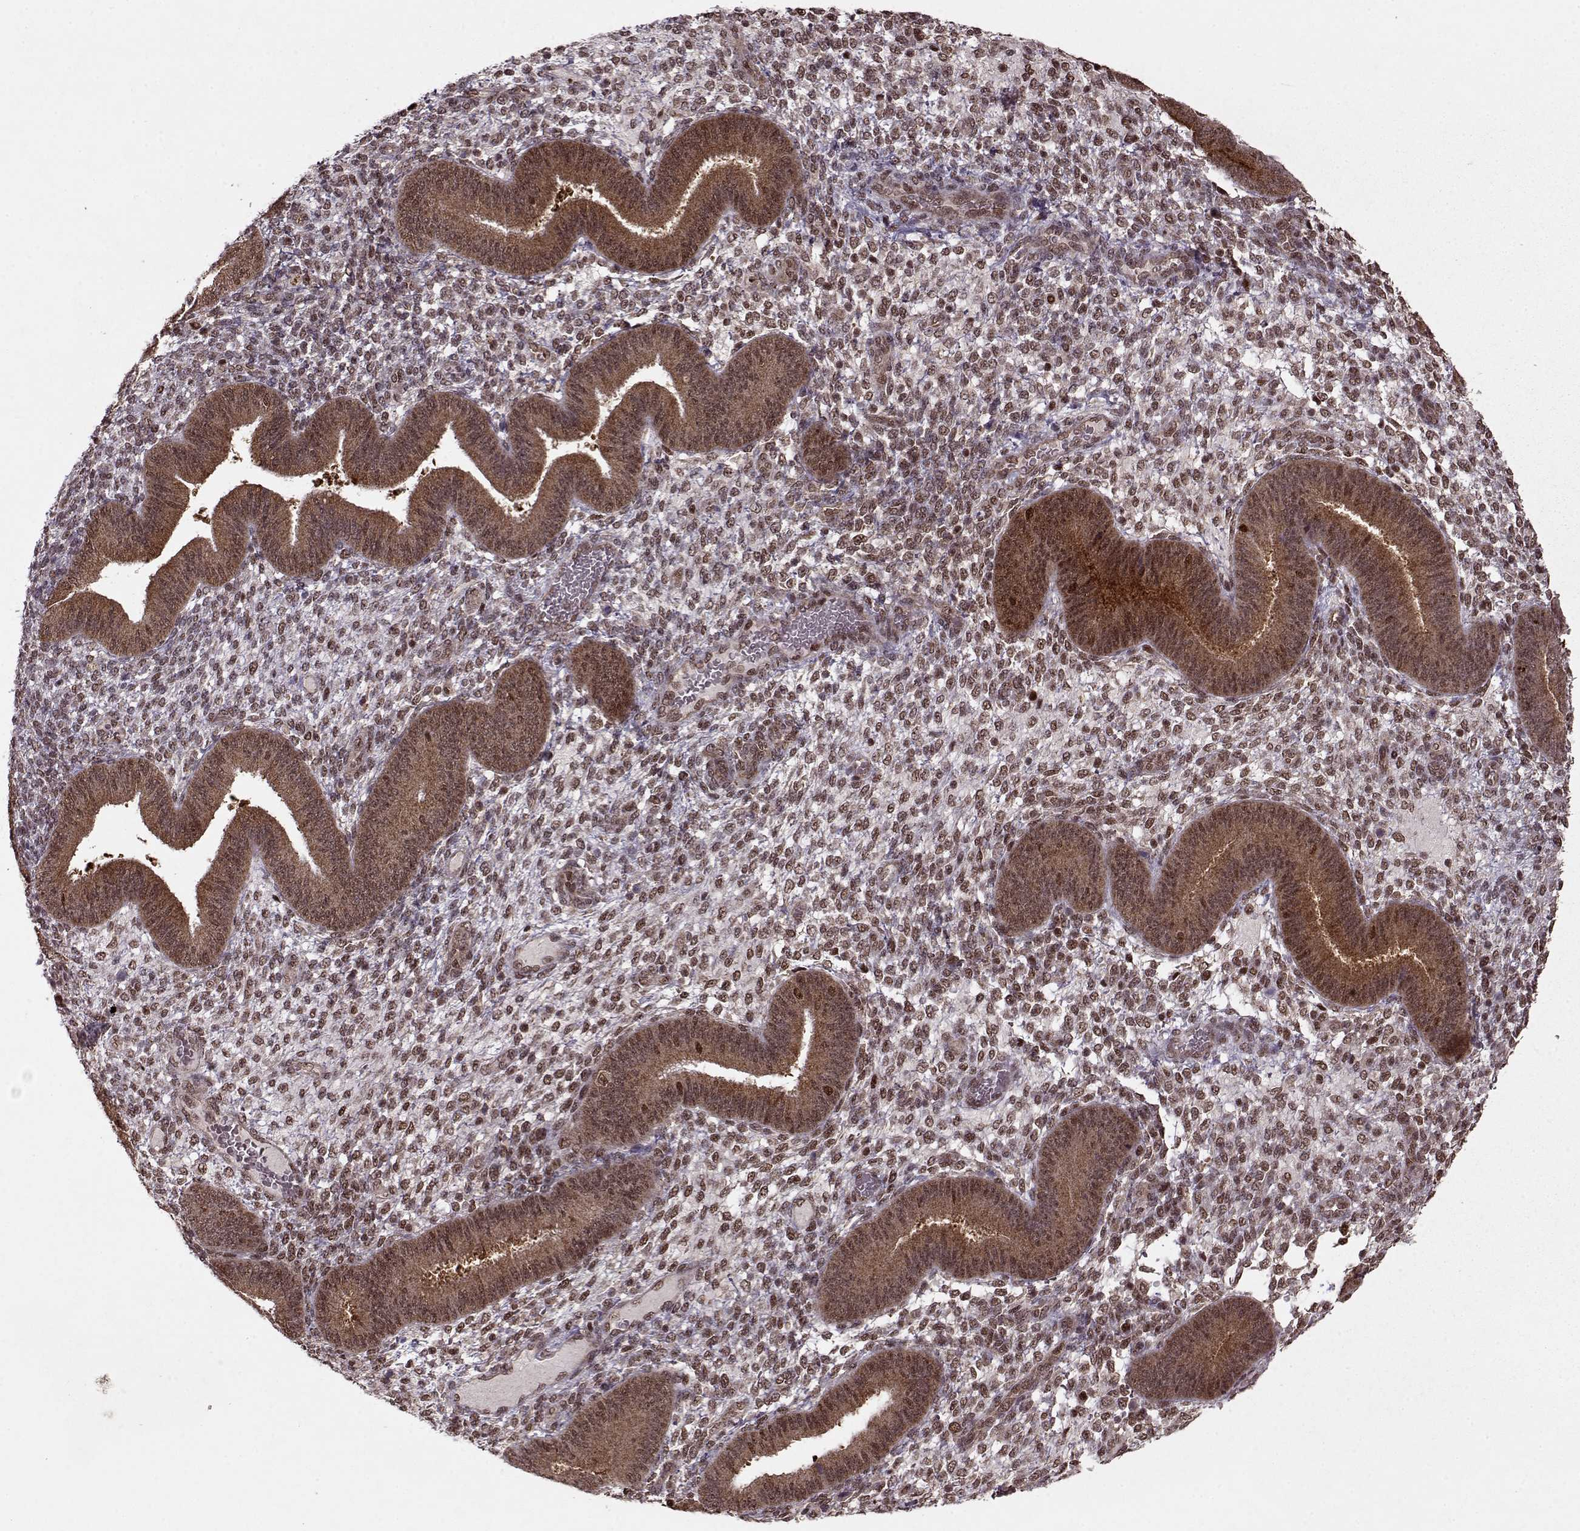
{"staining": {"intensity": "moderate", "quantity": "<25%", "location": "cytoplasmic/membranous"}, "tissue": "endometrium", "cell_type": "Cells in endometrial stroma", "image_type": "normal", "snomed": [{"axis": "morphology", "description": "Normal tissue, NOS"}, {"axis": "topography", "description": "Endometrium"}], "caption": "Moderate cytoplasmic/membranous staining for a protein is identified in approximately <25% of cells in endometrial stroma of unremarkable endometrium using immunohistochemistry.", "gene": "PSMA7", "patient": {"sex": "female", "age": 39}}